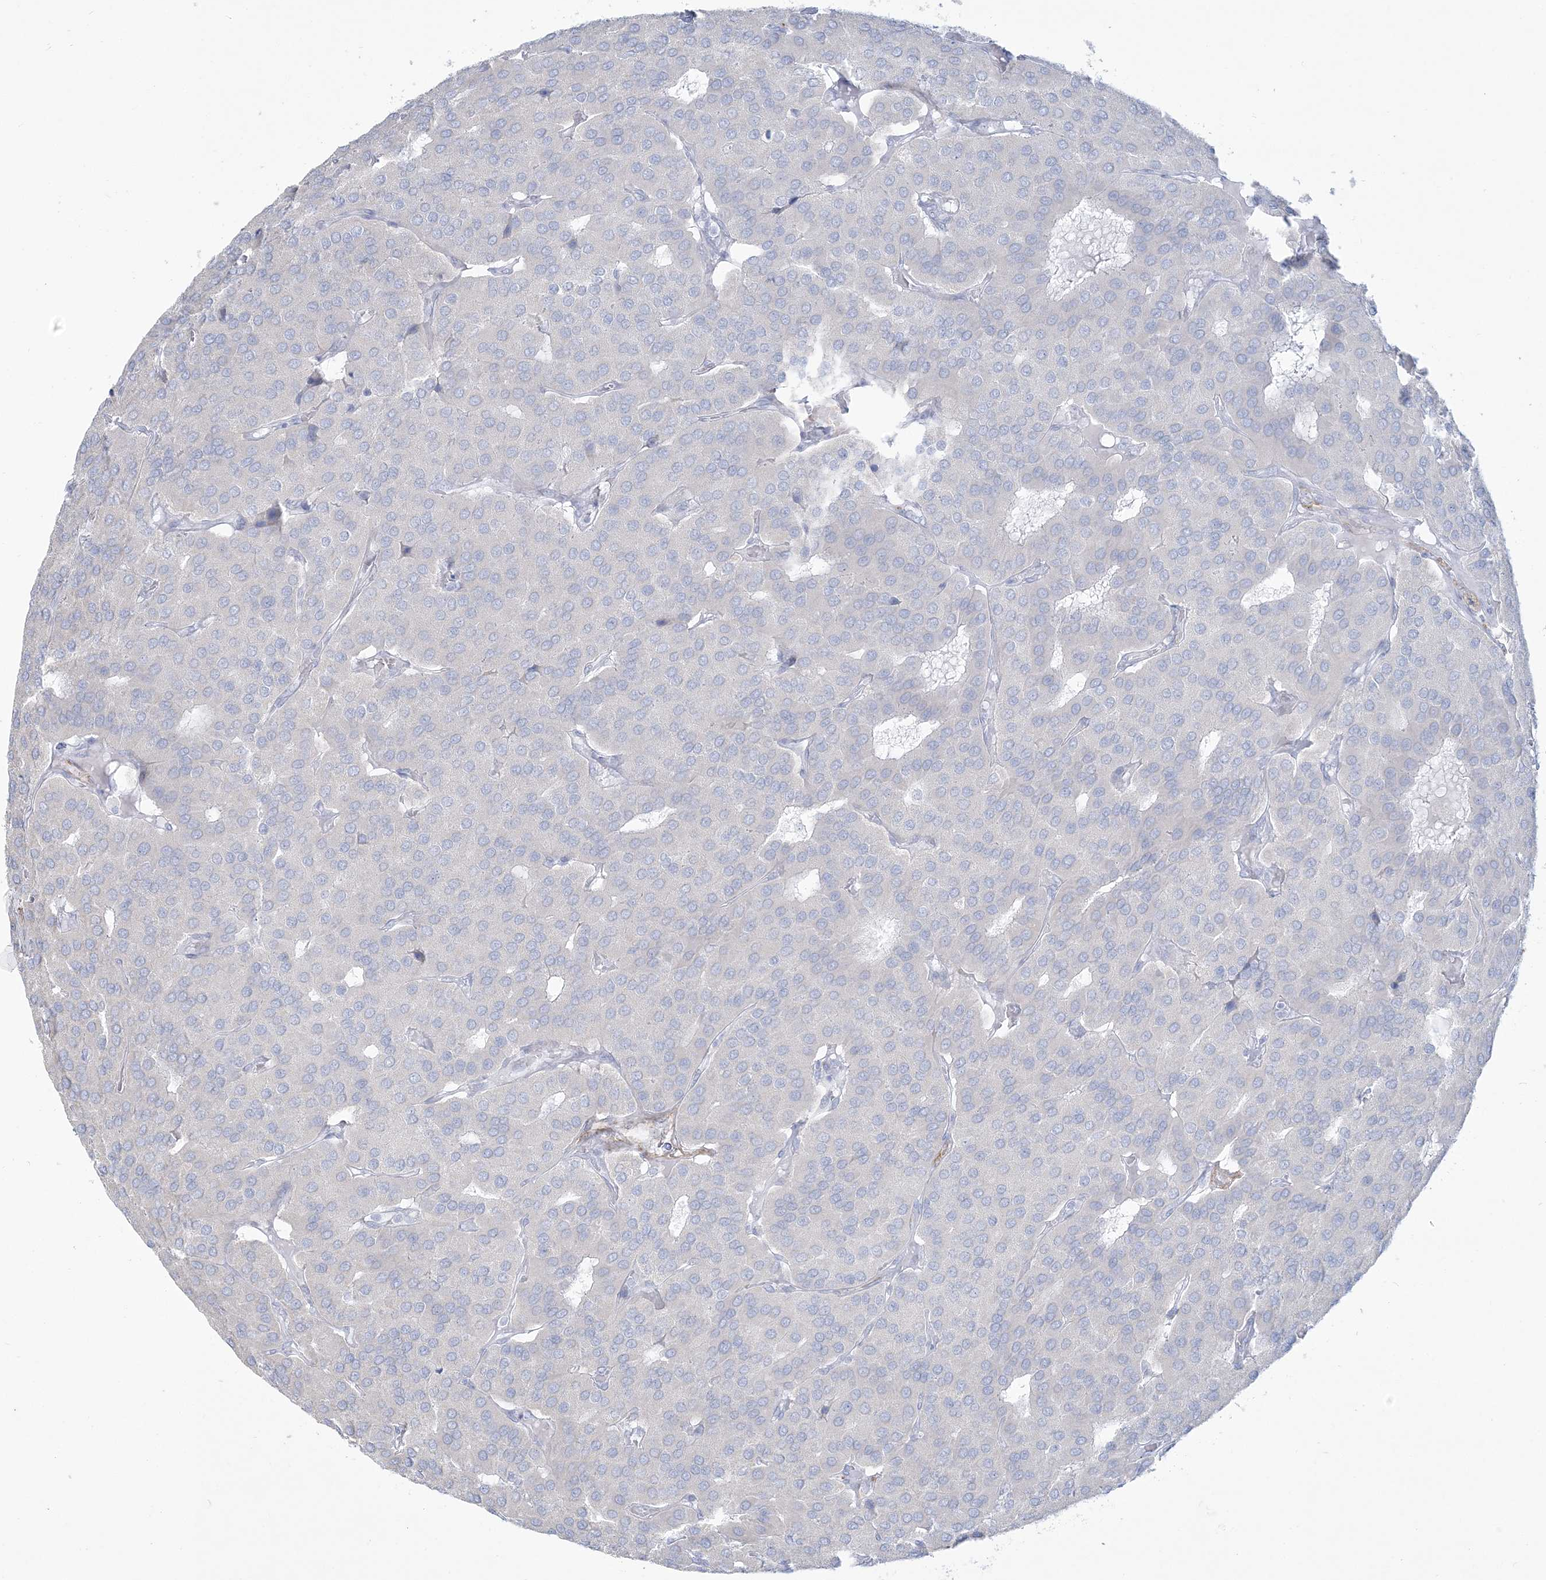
{"staining": {"intensity": "negative", "quantity": "none", "location": "none"}, "tissue": "parathyroid gland", "cell_type": "Glandular cells", "image_type": "normal", "snomed": [{"axis": "morphology", "description": "Normal tissue, NOS"}, {"axis": "morphology", "description": "Adenoma, NOS"}, {"axis": "topography", "description": "Parathyroid gland"}], "caption": "Benign parathyroid gland was stained to show a protein in brown. There is no significant positivity in glandular cells.", "gene": "ENSG00000288637", "patient": {"sex": "female", "age": 86}}